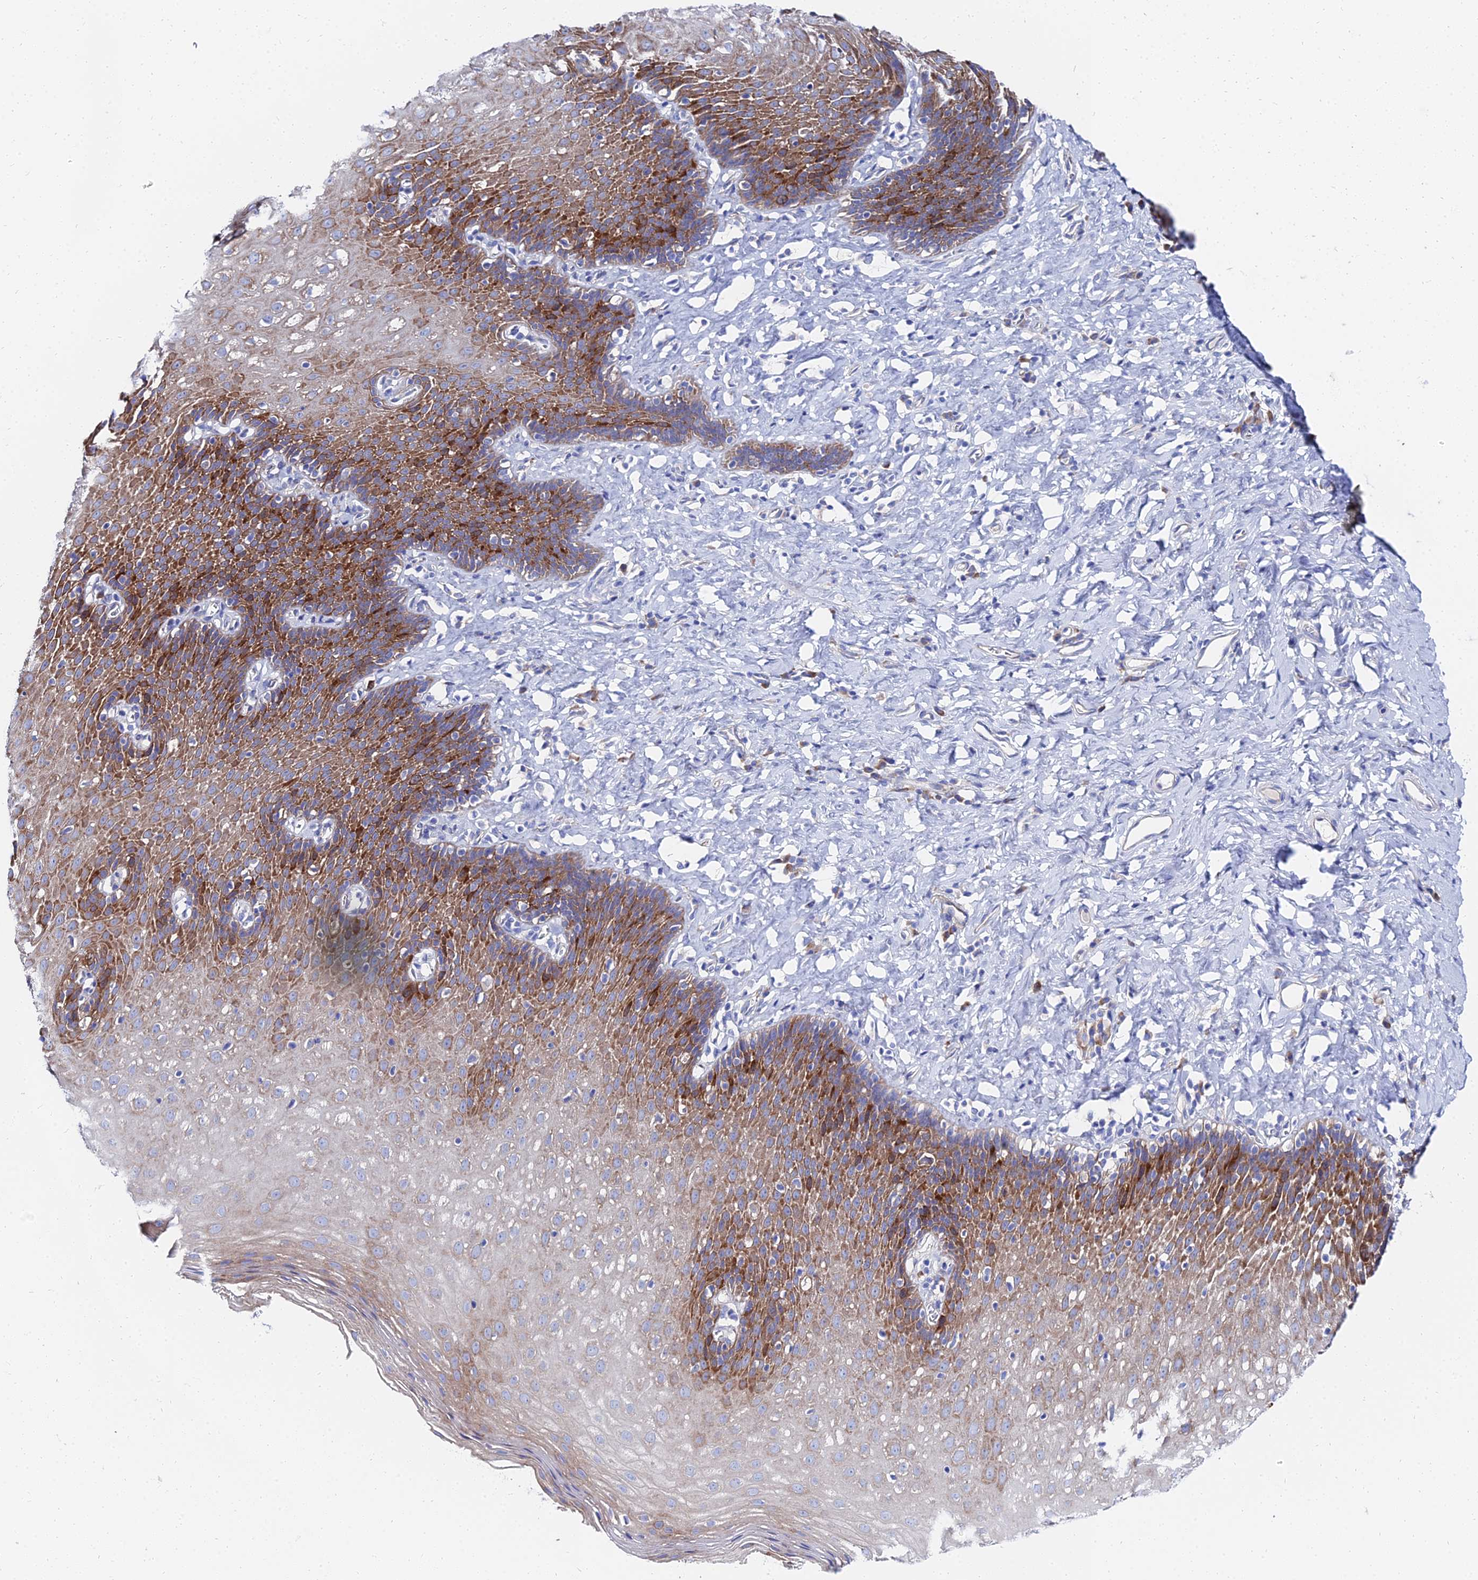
{"staining": {"intensity": "strong", "quantity": "25%-75%", "location": "cytoplasmic/membranous"}, "tissue": "esophagus", "cell_type": "Squamous epithelial cells", "image_type": "normal", "snomed": [{"axis": "morphology", "description": "Normal tissue, NOS"}, {"axis": "topography", "description": "Esophagus"}], "caption": "Protein analysis of normal esophagus shows strong cytoplasmic/membranous expression in approximately 25%-75% of squamous epithelial cells. (brown staining indicates protein expression, while blue staining denotes nuclei).", "gene": "PTTG1", "patient": {"sex": "female", "age": 61}}